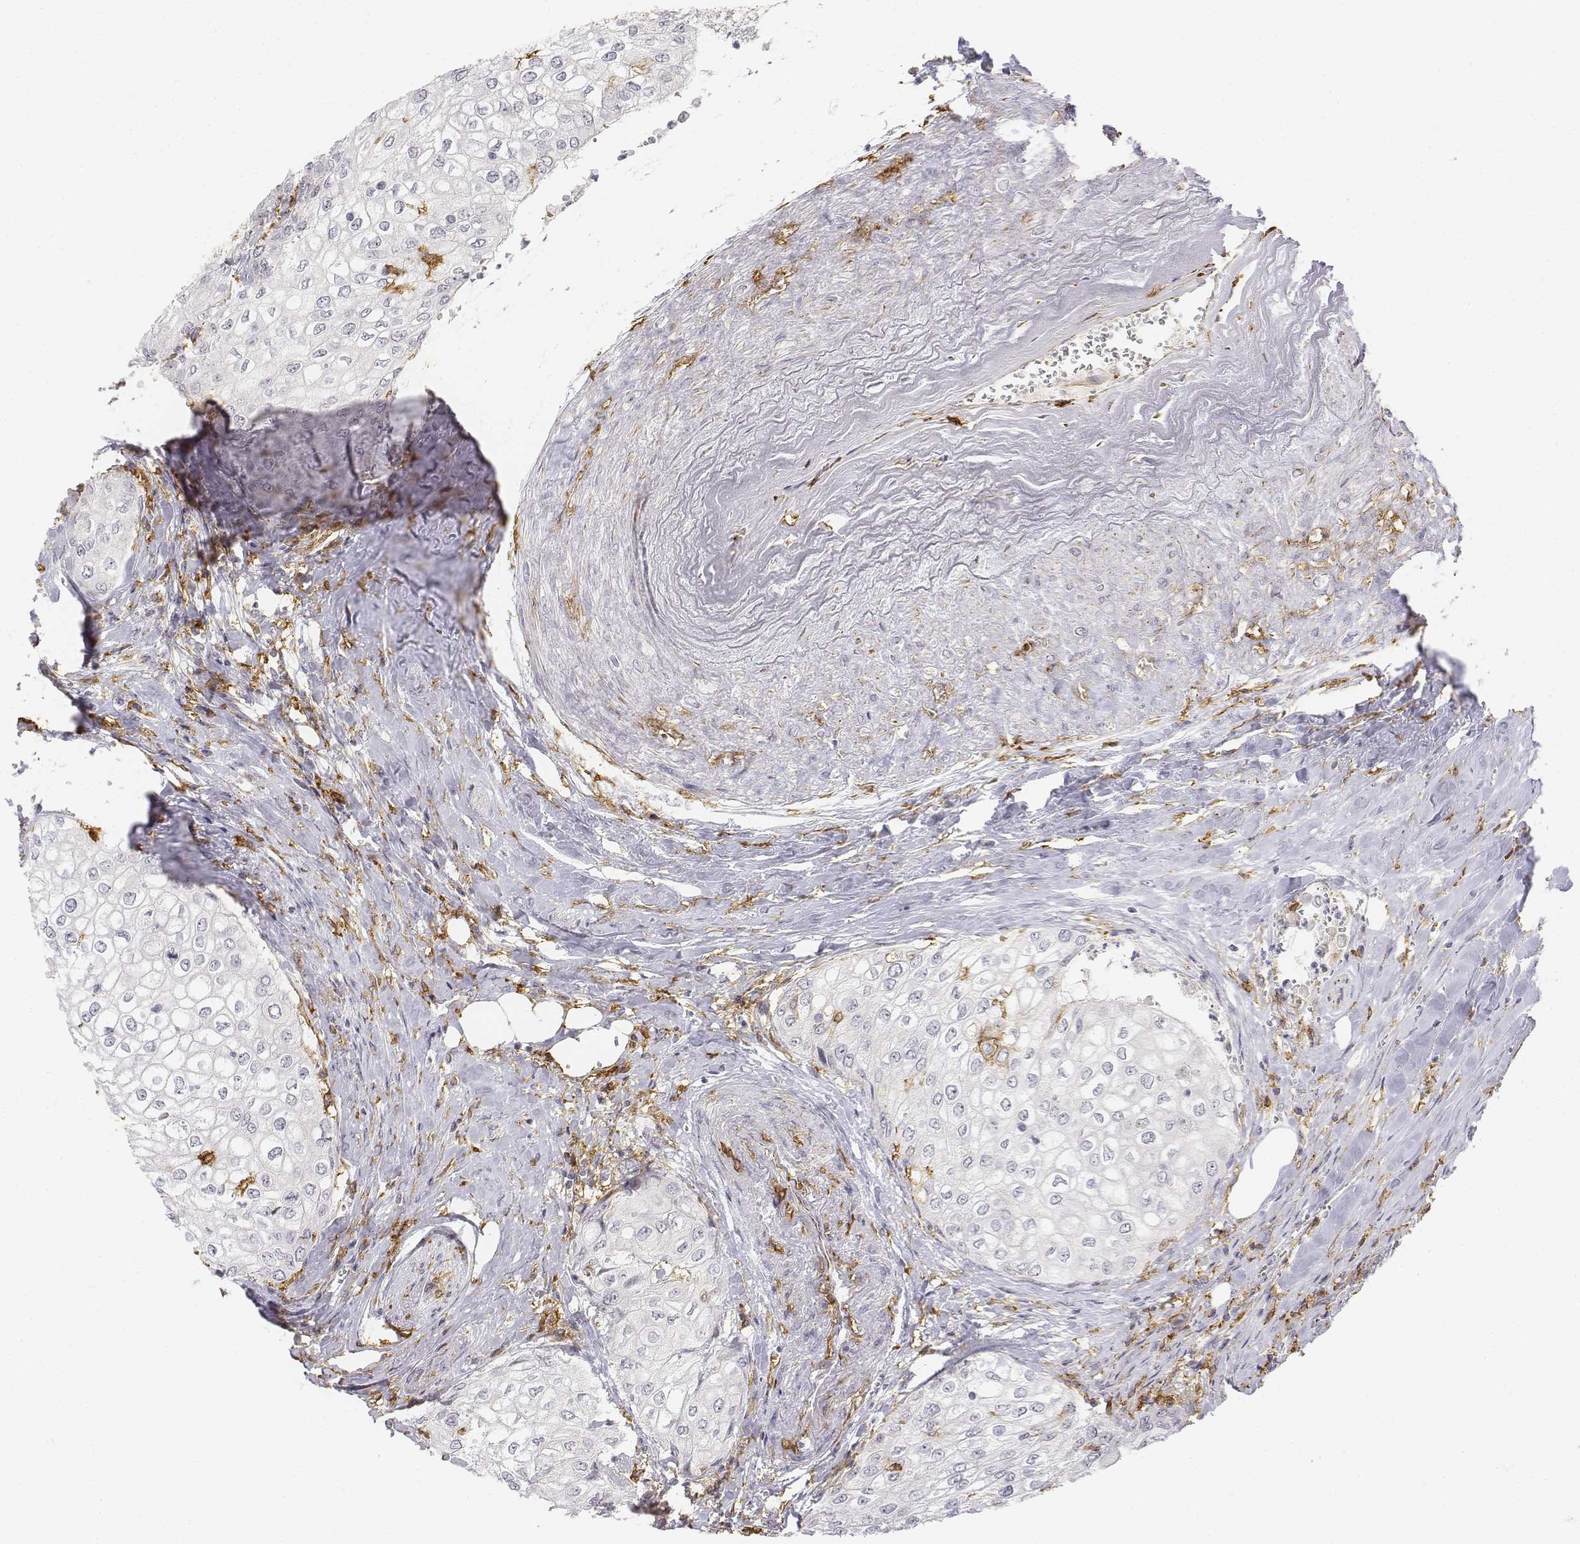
{"staining": {"intensity": "negative", "quantity": "none", "location": "none"}, "tissue": "urothelial cancer", "cell_type": "Tumor cells", "image_type": "cancer", "snomed": [{"axis": "morphology", "description": "Urothelial carcinoma, High grade"}, {"axis": "topography", "description": "Urinary bladder"}], "caption": "Urothelial cancer stained for a protein using immunohistochemistry demonstrates no positivity tumor cells.", "gene": "CD14", "patient": {"sex": "male", "age": 62}}